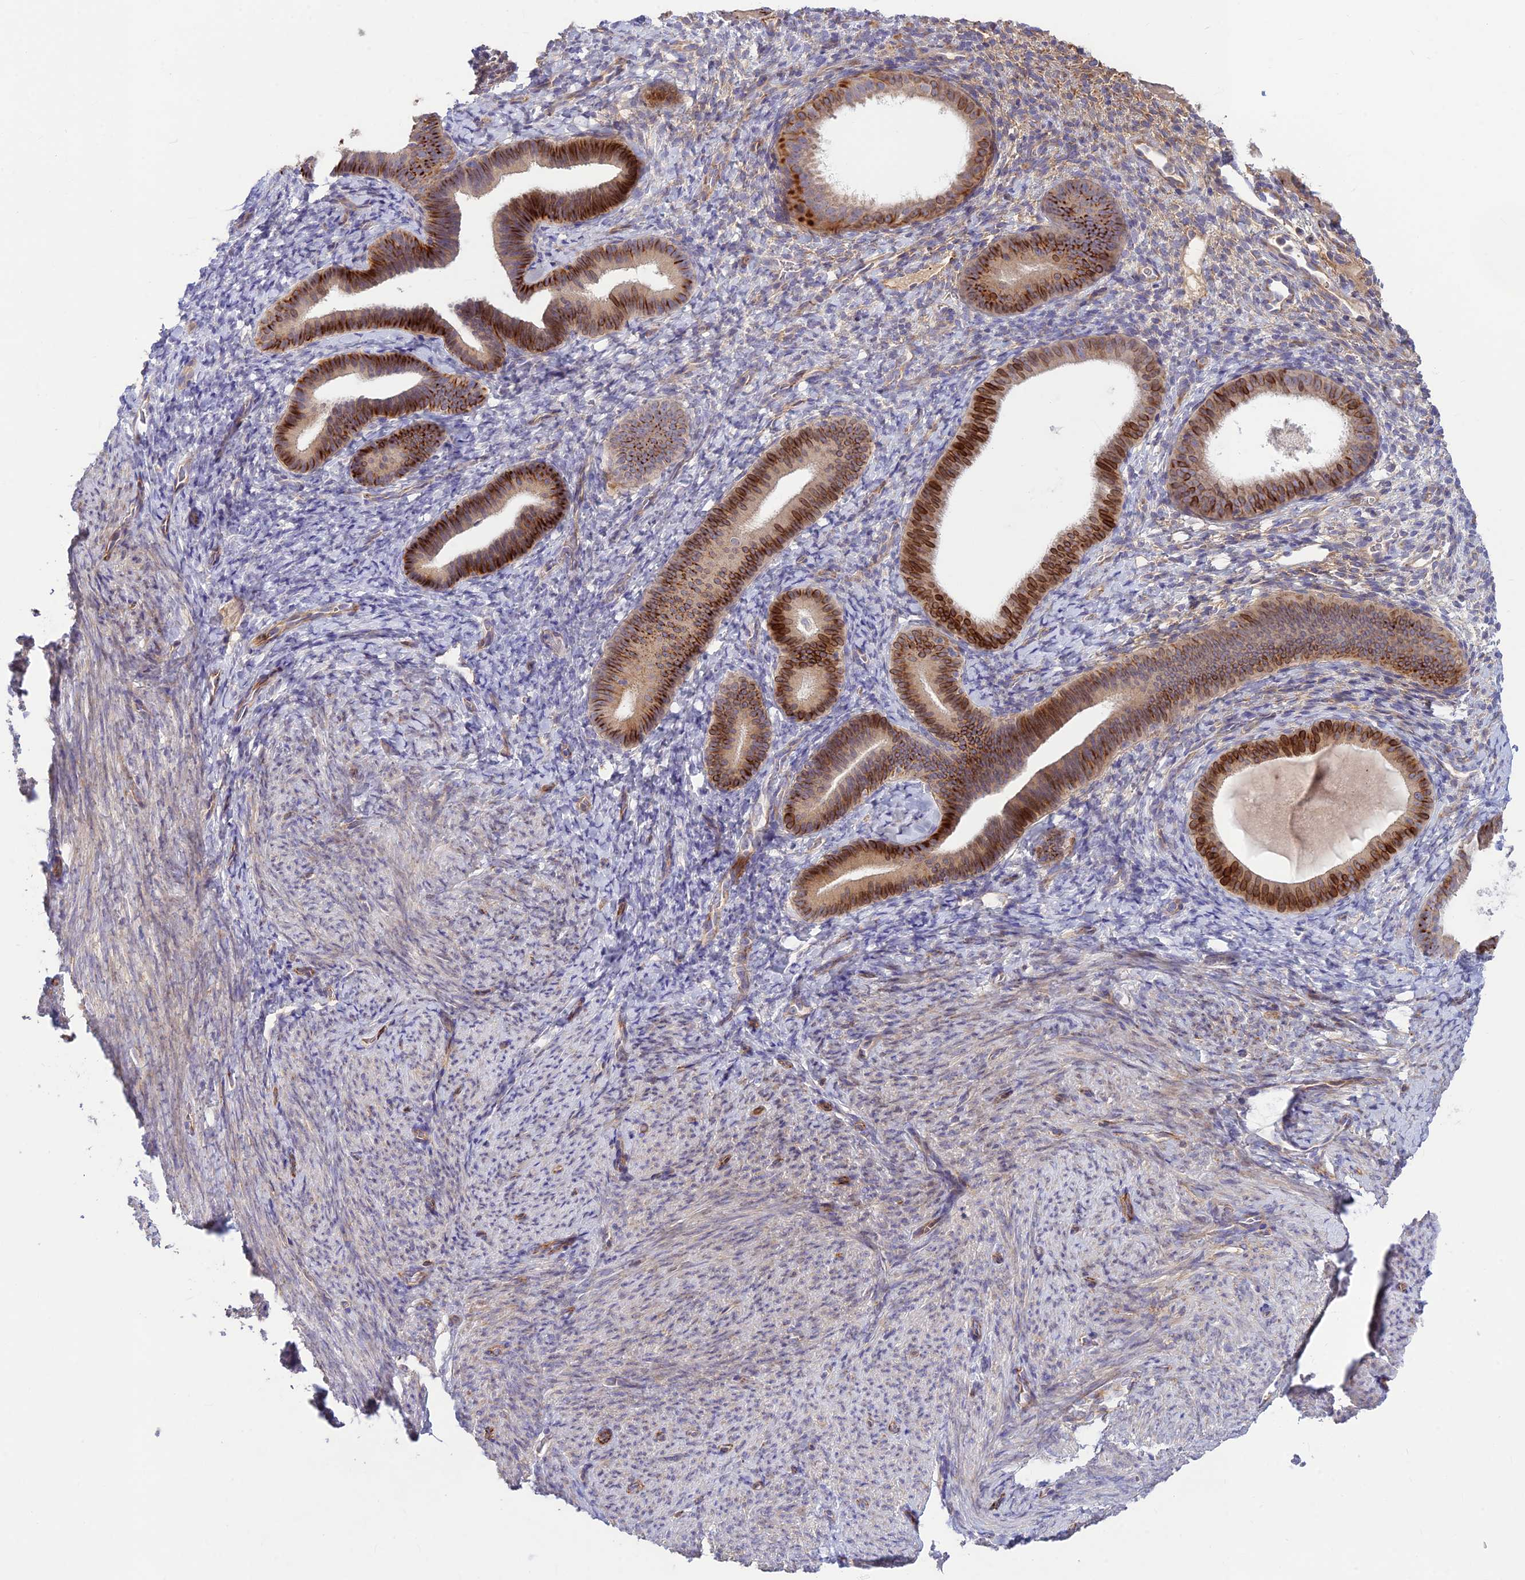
{"staining": {"intensity": "weak", "quantity": "<25%", "location": "cytoplasmic/membranous"}, "tissue": "endometrium", "cell_type": "Cells in endometrial stroma", "image_type": "normal", "snomed": [{"axis": "morphology", "description": "Normal tissue, NOS"}, {"axis": "topography", "description": "Endometrium"}], "caption": "Micrograph shows no significant protein expression in cells in endometrial stroma of benign endometrium. Nuclei are stained in blue.", "gene": "ST8SIA5", "patient": {"sex": "female", "age": 65}}